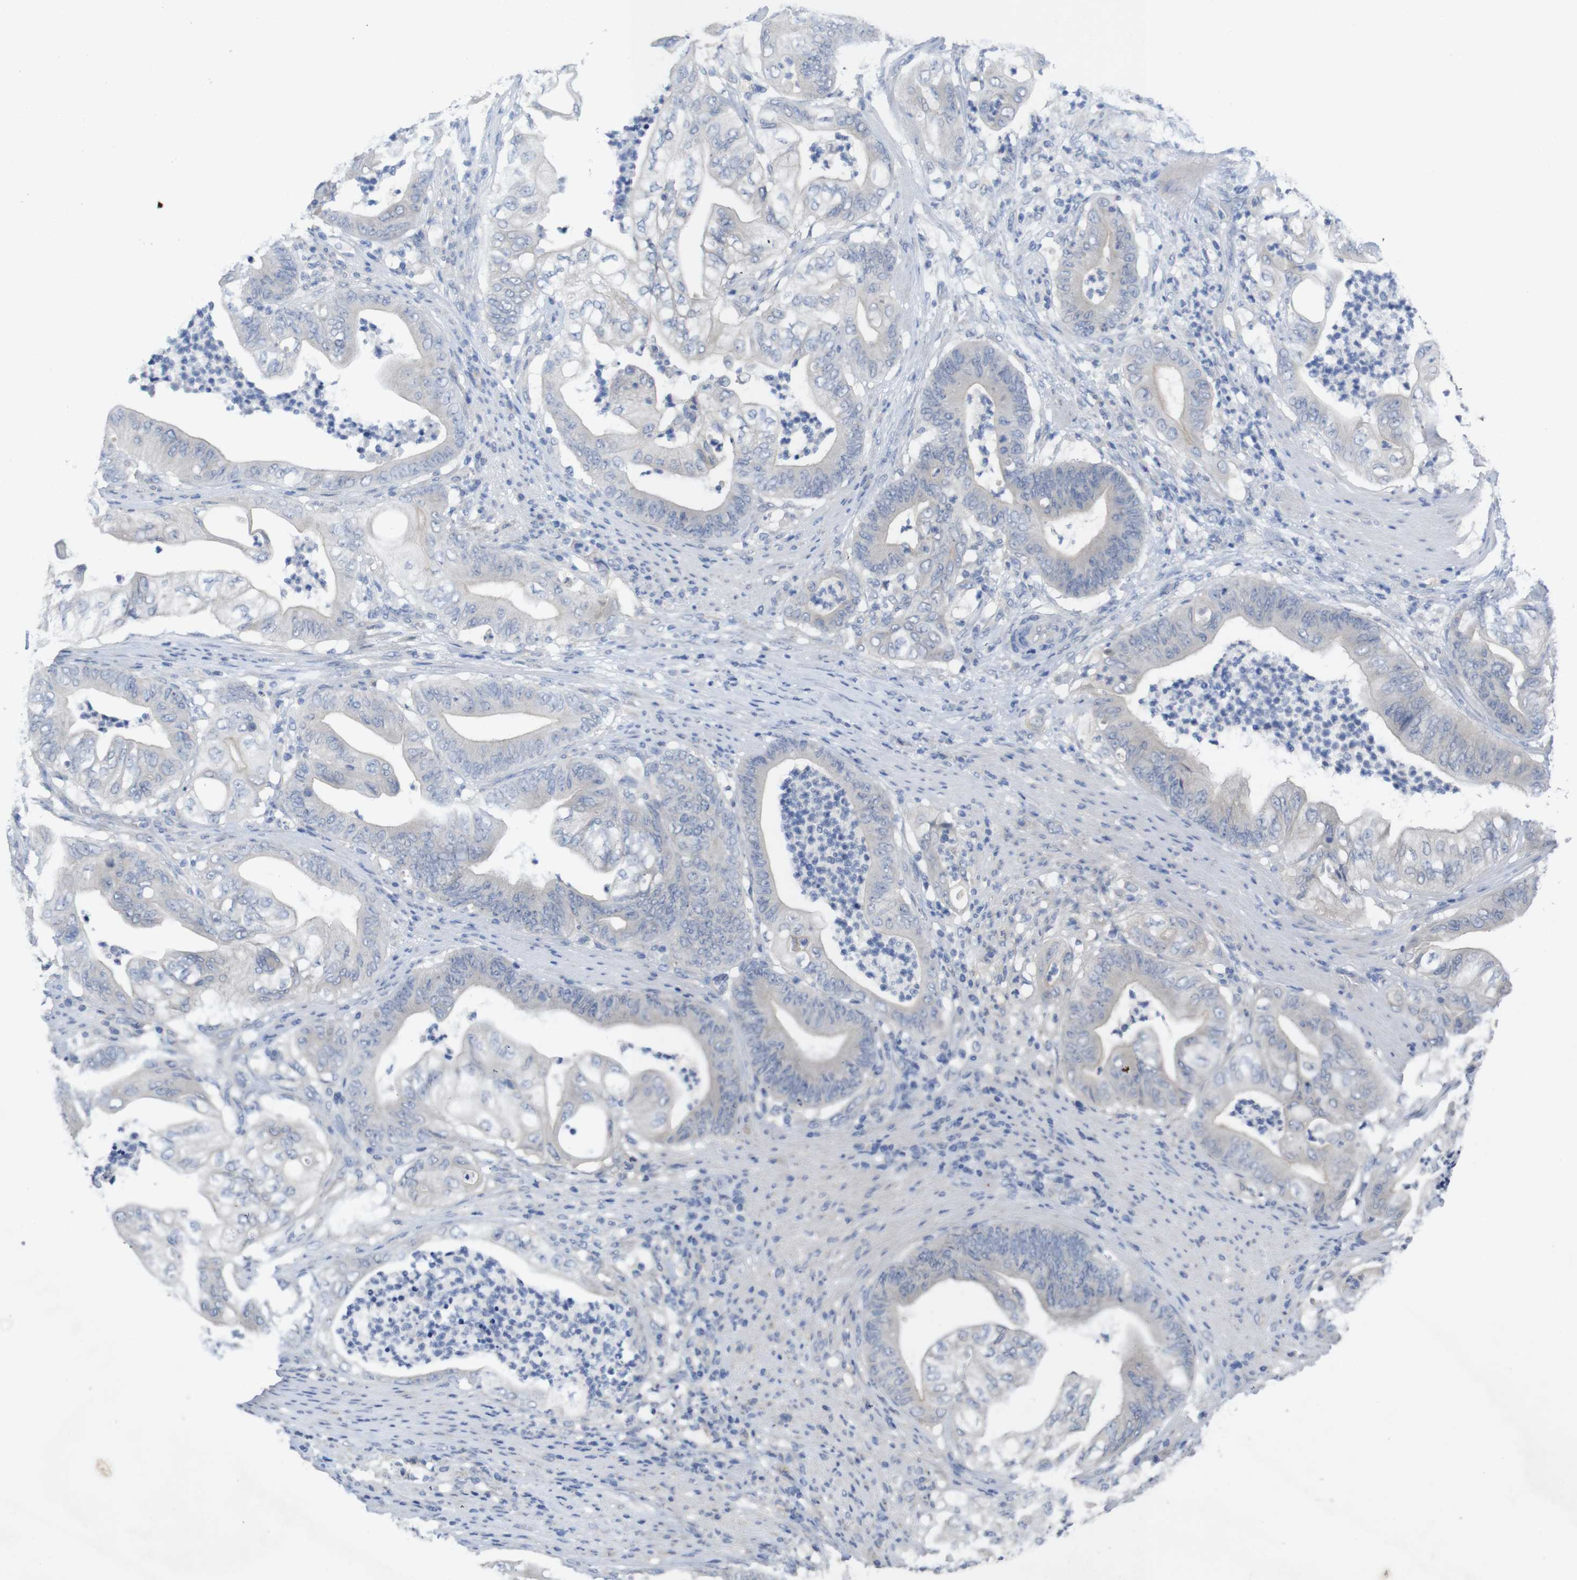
{"staining": {"intensity": "negative", "quantity": "none", "location": "none"}, "tissue": "stomach cancer", "cell_type": "Tumor cells", "image_type": "cancer", "snomed": [{"axis": "morphology", "description": "Adenocarcinoma, NOS"}, {"axis": "topography", "description": "Stomach"}], "caption": "The micrograph shows no significant staining in tumor cells of stomach cancer (adenocarcinoma). (DAB immunohistochemistry, high magnification).", "gene": "BCAR3", "patient": {"sex": "female", "age": 73}}